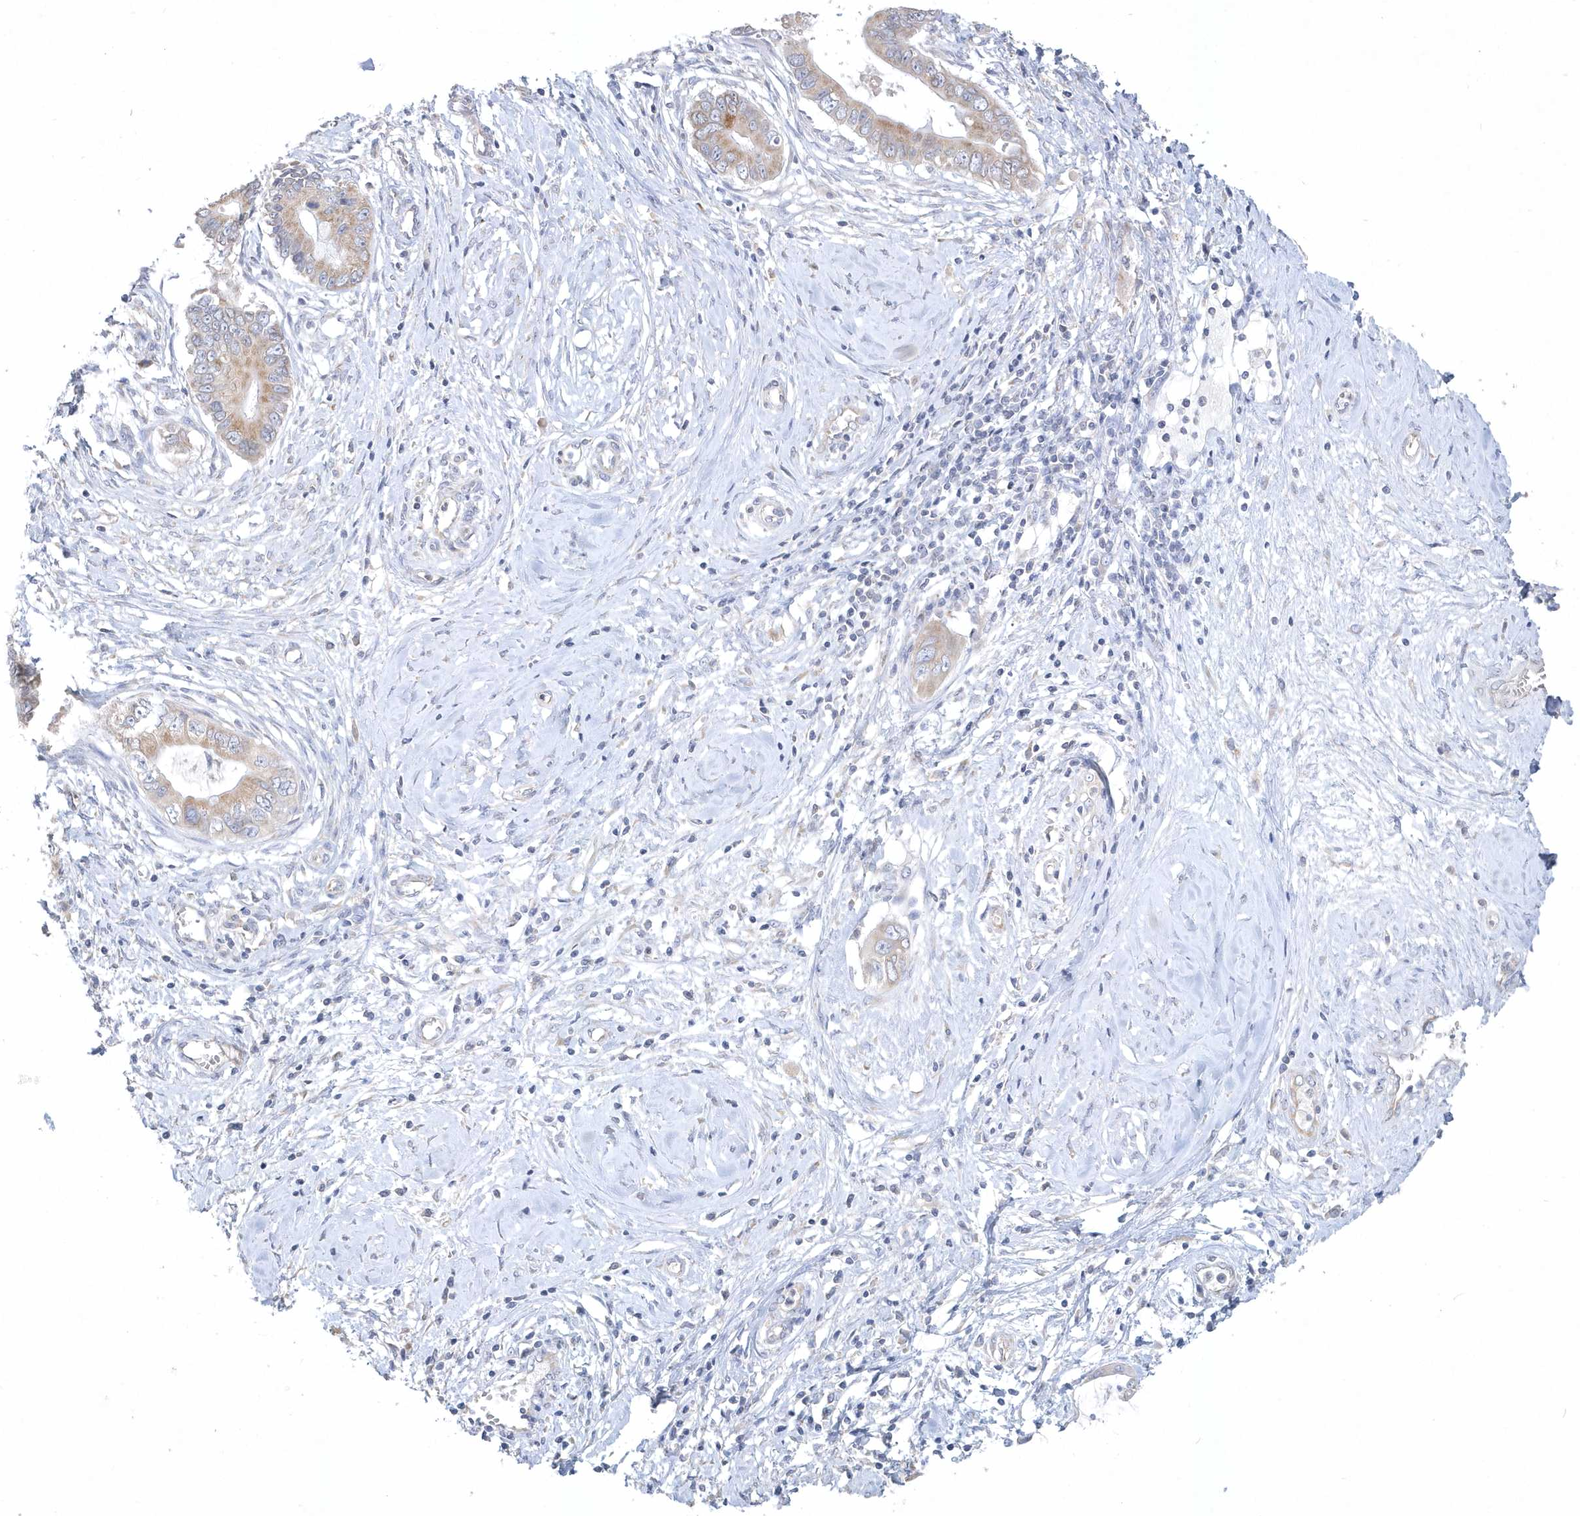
{"staining": {"intensity": "weak", "quantity": "25%-75%", "location": "cytoplasmic/membranous"}, "tissue": "cervical cancer", "cell_type": "Tumor cells", "image_type": "cancer", "snomed": [{"axis": "morphology", "description": "Adenocarcinoma, NOS"}, {"axis": "topography", "description": "Cervix"}], "caption": "A brown stain labels weak cytoplasmic/membranous staining of a protein in cervical cancer (adenocarcinoma) tumor cells. Ihc stains the protein of interest in brown and the nuclei are stained blue.", "gene": "DGAT1", "patient": {"sex": "female", "age": 44}}